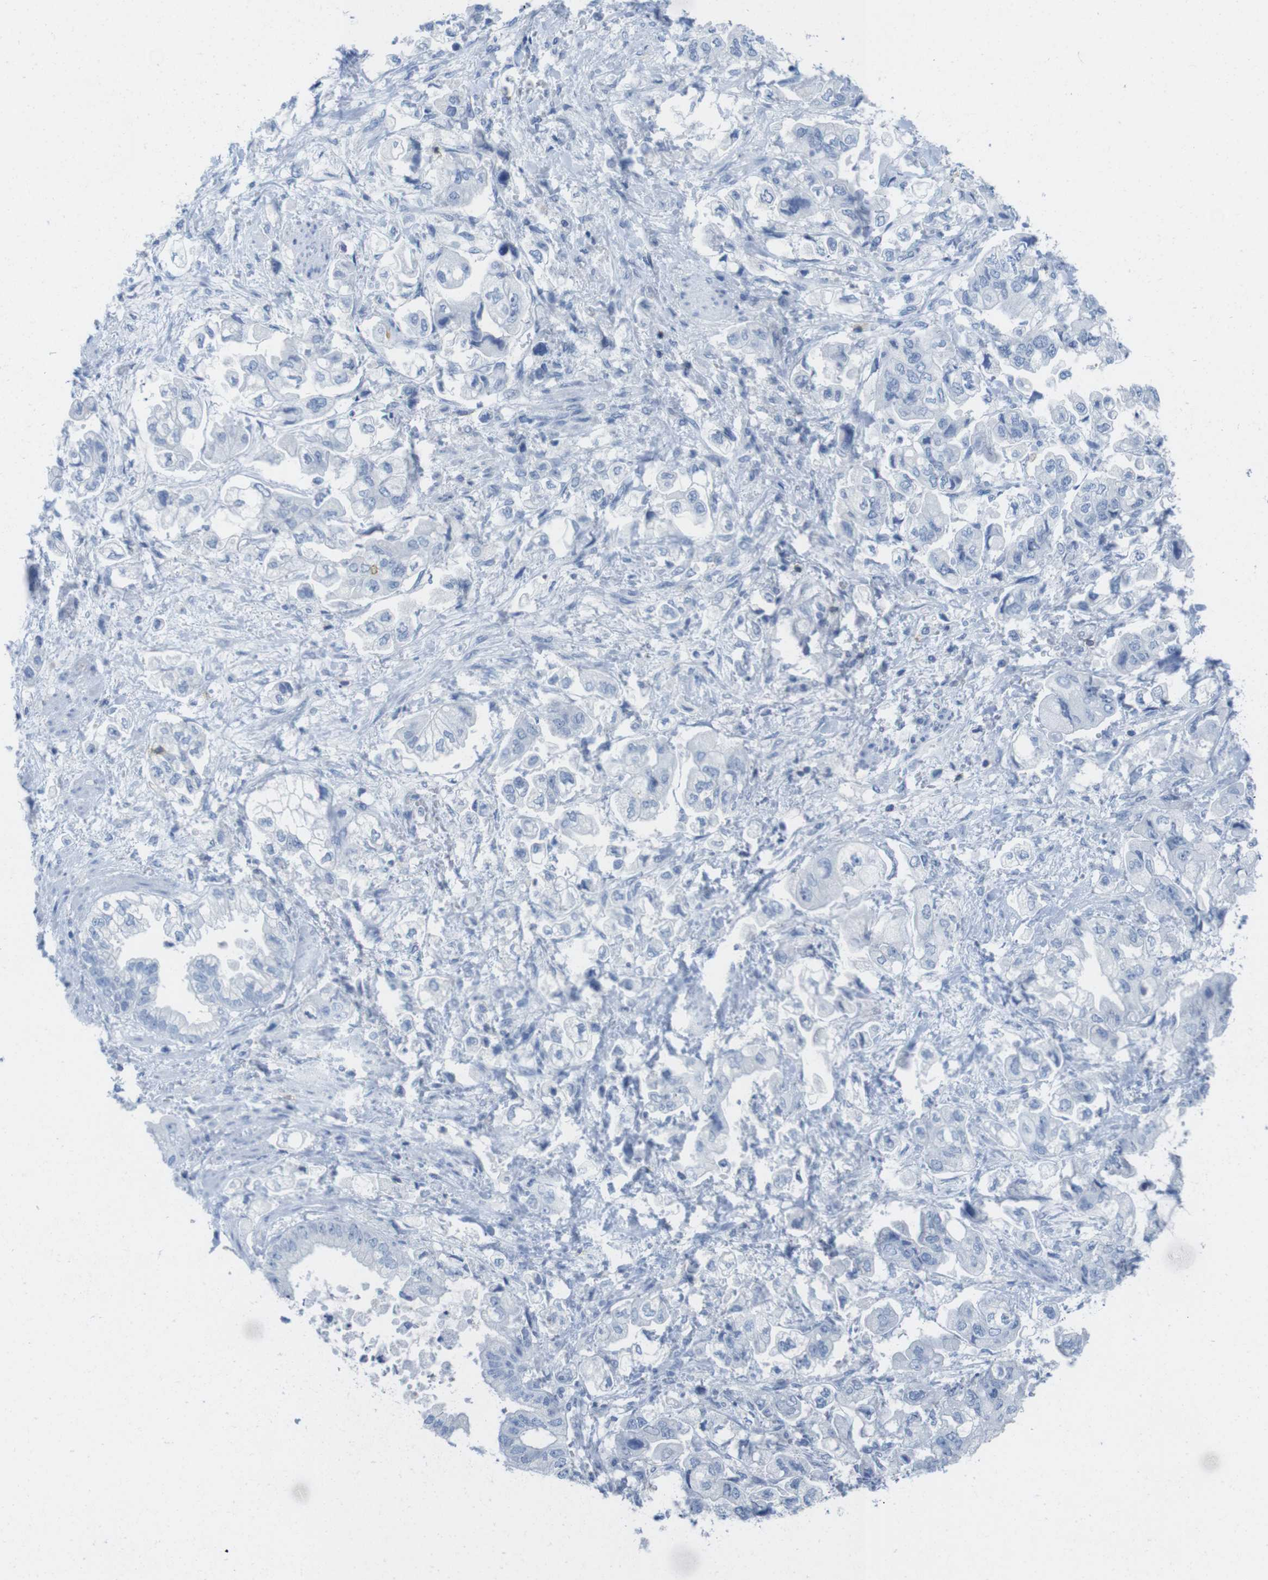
{"staining": {"intensity": "negative", "quantity": "none", "location": "none"}, "tissue": "stomach cancer", "cell_type": "Tumor cells", "image_type": "cancer", "snomed": [{"axis": "morphology", "description": "Normal tissue, NOS"}, {"axis": "morphology", "description": "Adenocarcinoma, NOS"}, {"axis": "topography", "description": "Stomach"}], "caption": "Immunohistochemistry image of neoplastic tissue: stomach cancer (adenocarcinoma) stained with DAB (3,3'-diaminobenzidine) demonstrates no significant protein positivity in tumor cells.", "gene": "CD5", "patient": {"sex": "male", "age": 62}}